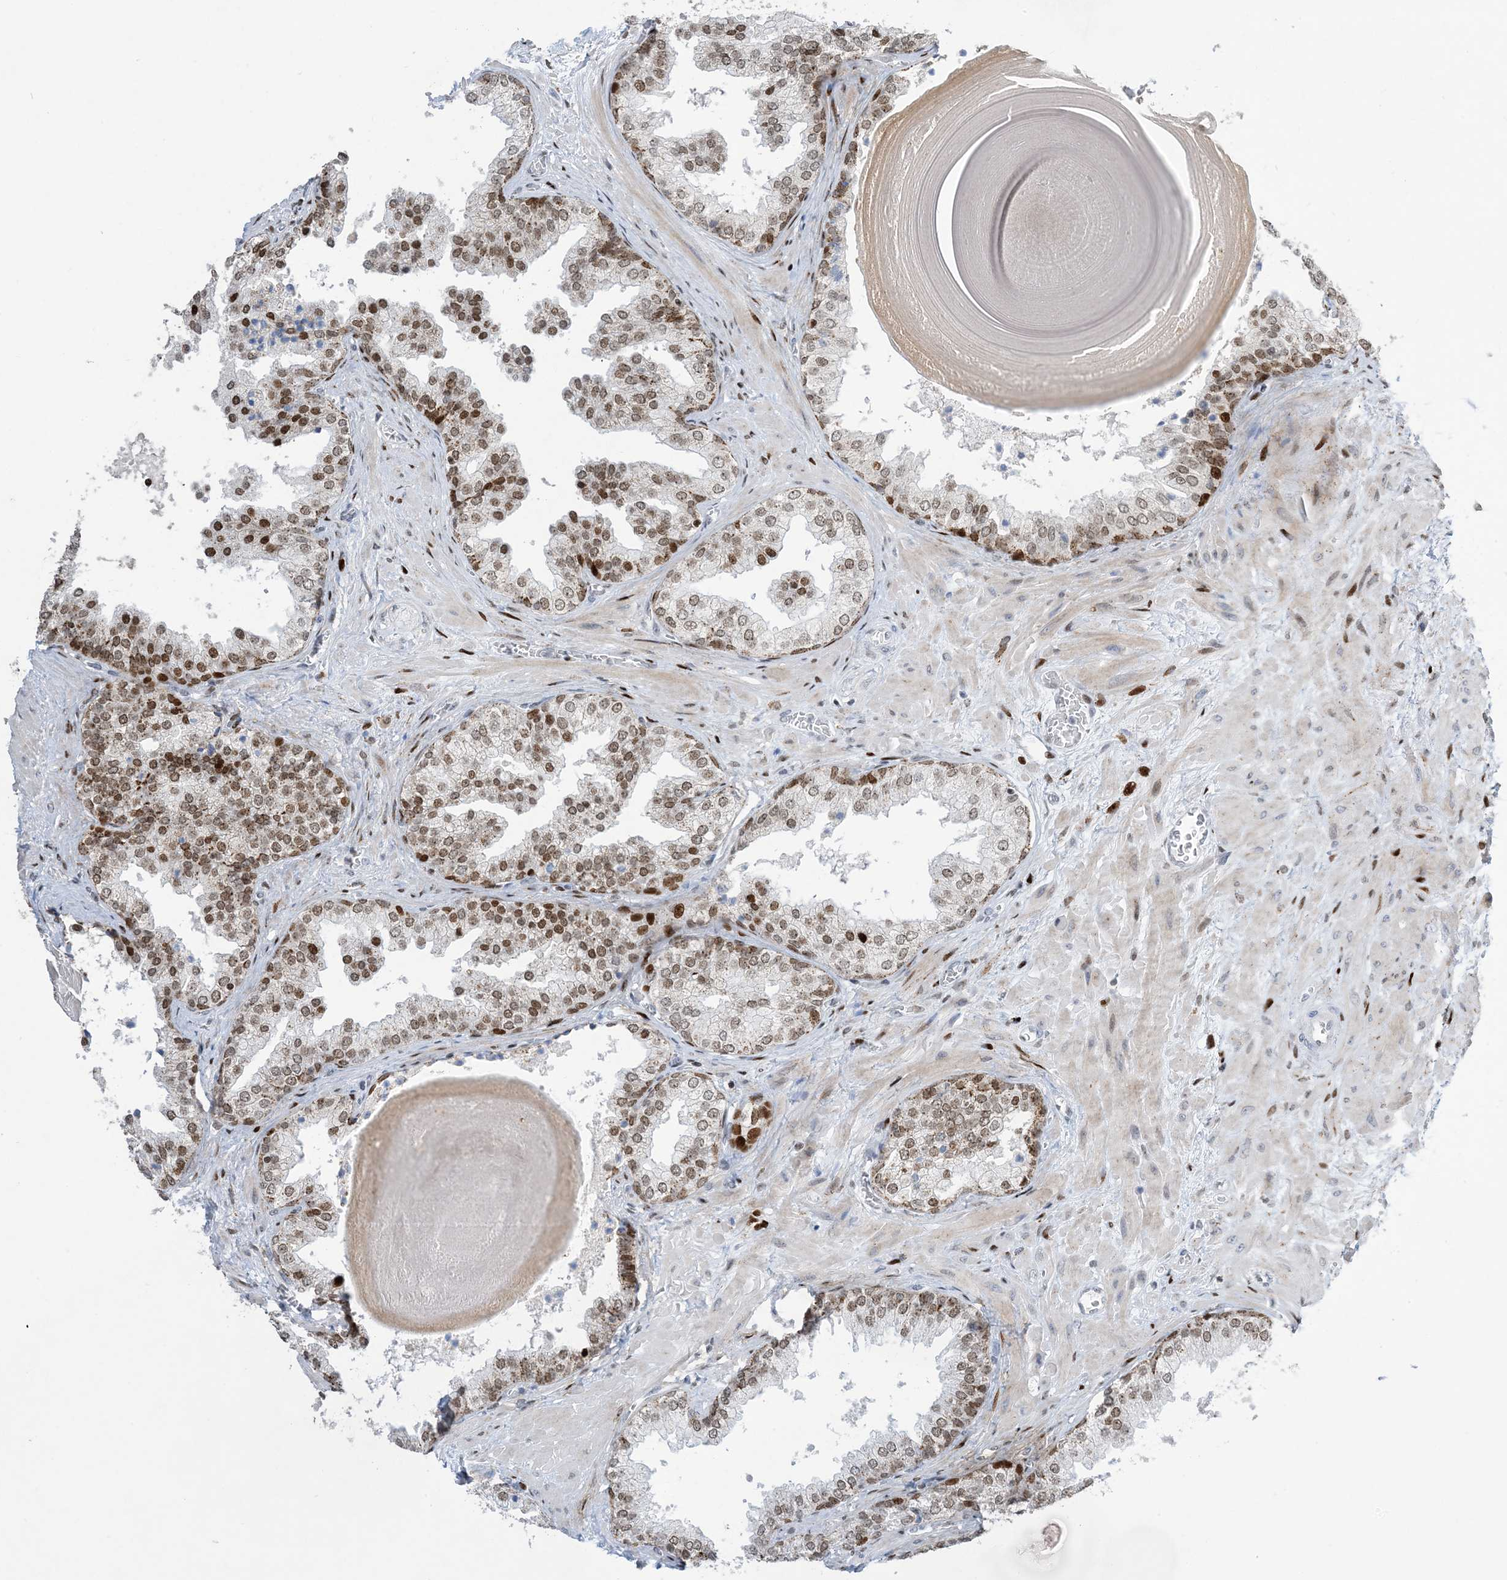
{"staining": {"intensity": "moderate", "quantity": ">75%", "location": "nuclear"}, "tissue": "prostate", "cell_type": "Glandular cells", "image_type": "normal", "snomed": [{"axis": "morphology", "description": "Normal tissue, NOS"}, {"axis": "topography", "description": "Prostate"}], "caption": "Moderate nuclear positivity for a protein is identified in approximately >75% of glandular cells of benign prostate using immunohistochemistry (IHC).", "gene": "SLC25A53", "patient": {"sex": "male", "age": 48}}